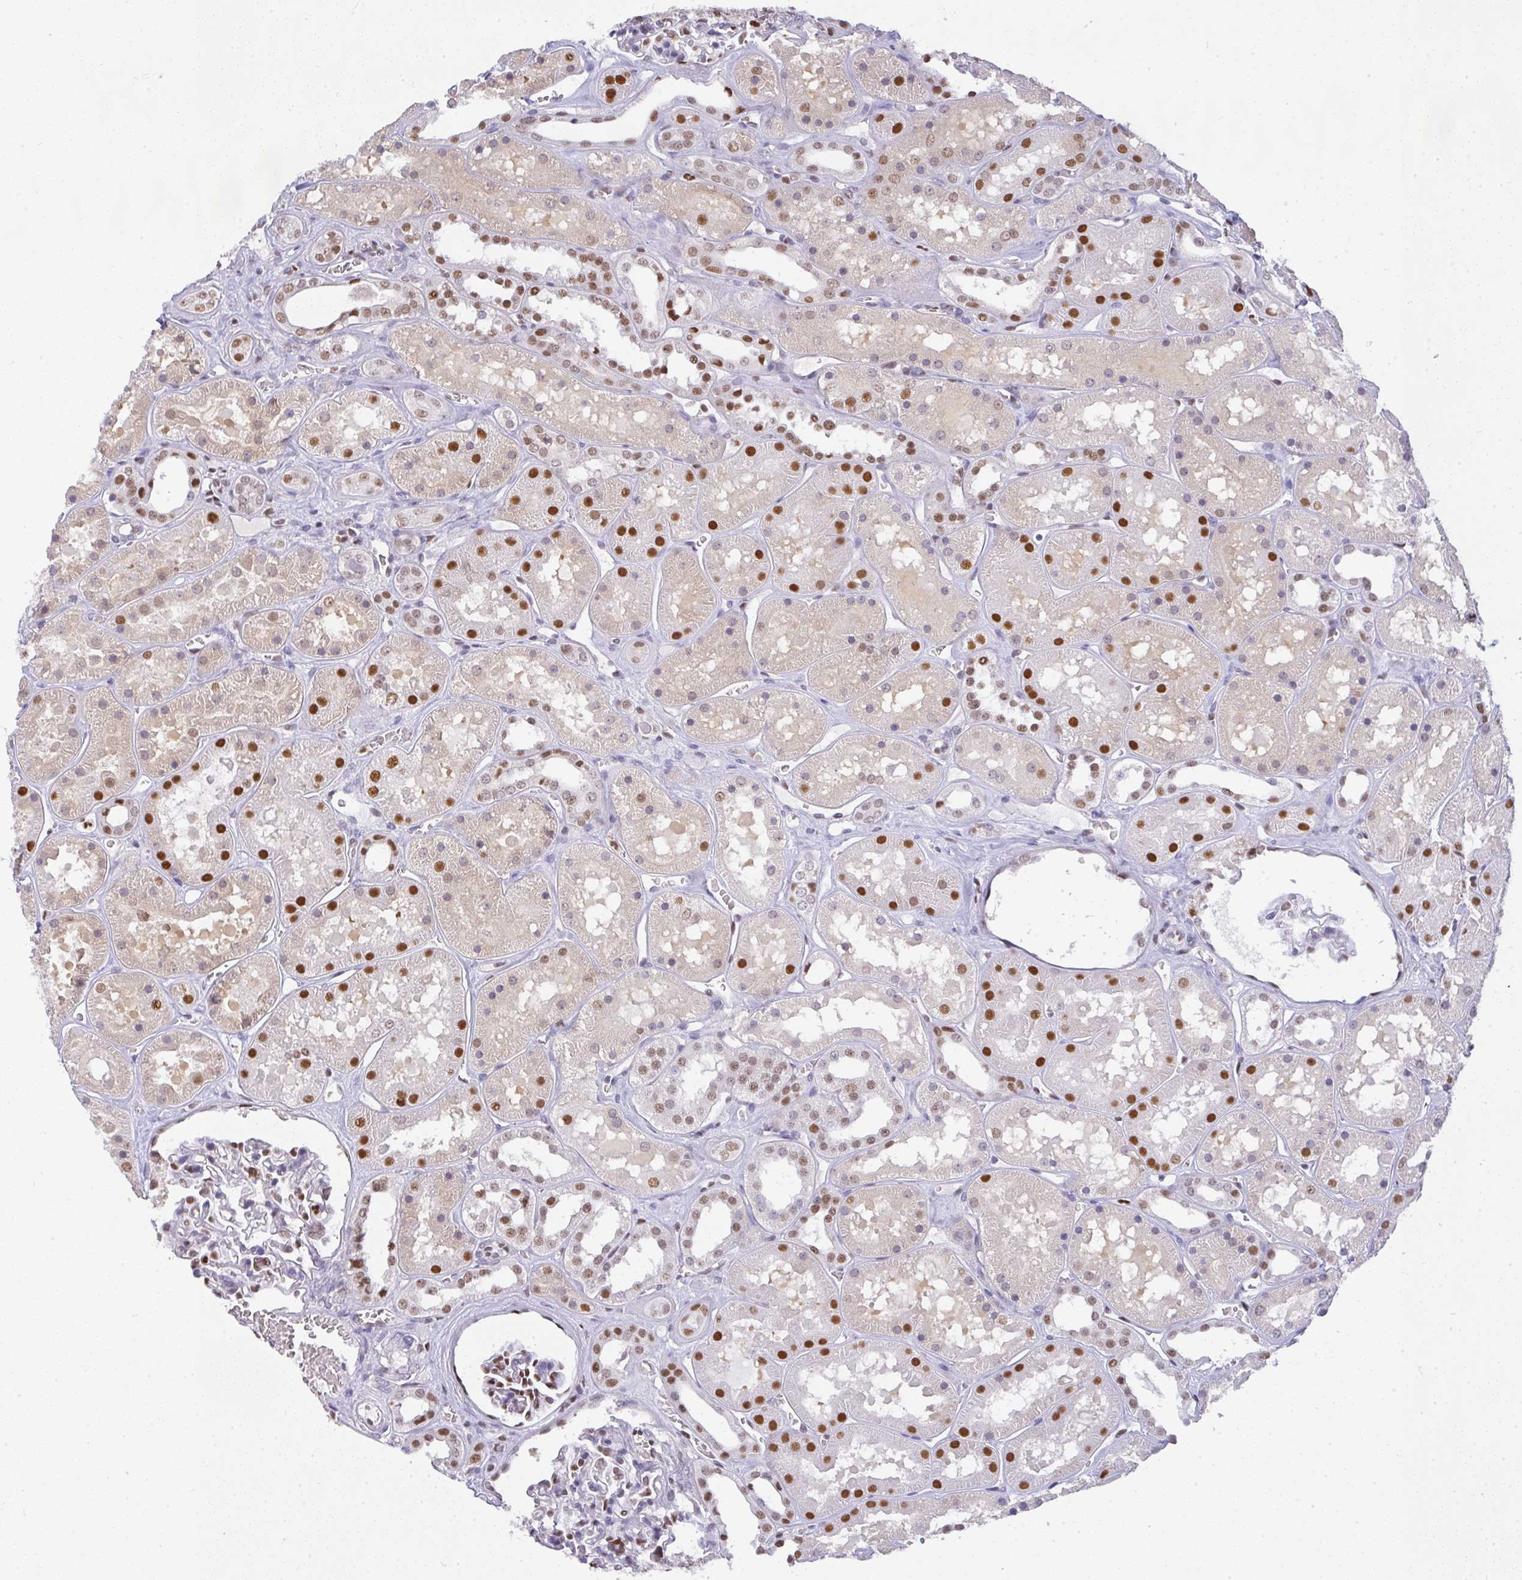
{"staining": {"intensity": "moderate", "quantity": "<25%", "location": "nuclear"}, "tissue": "kidney", "cell_type": "Cells in glomeruli", "image_type": "normal", "snomed": [{"axis": "morphology", "description": "Normal tissue, NOS"}, {"axis": "topography", "description": "Kidney"}], "caption": "Immunohistochemistry (IHC) image of benign human kidney stained for a protein (brown), which demonstrates low levels of moderate nuclear expression in about <25% of cells in glomeruli.", "gene": "BBX", "patient": {"sex": "female", "age": 41}}